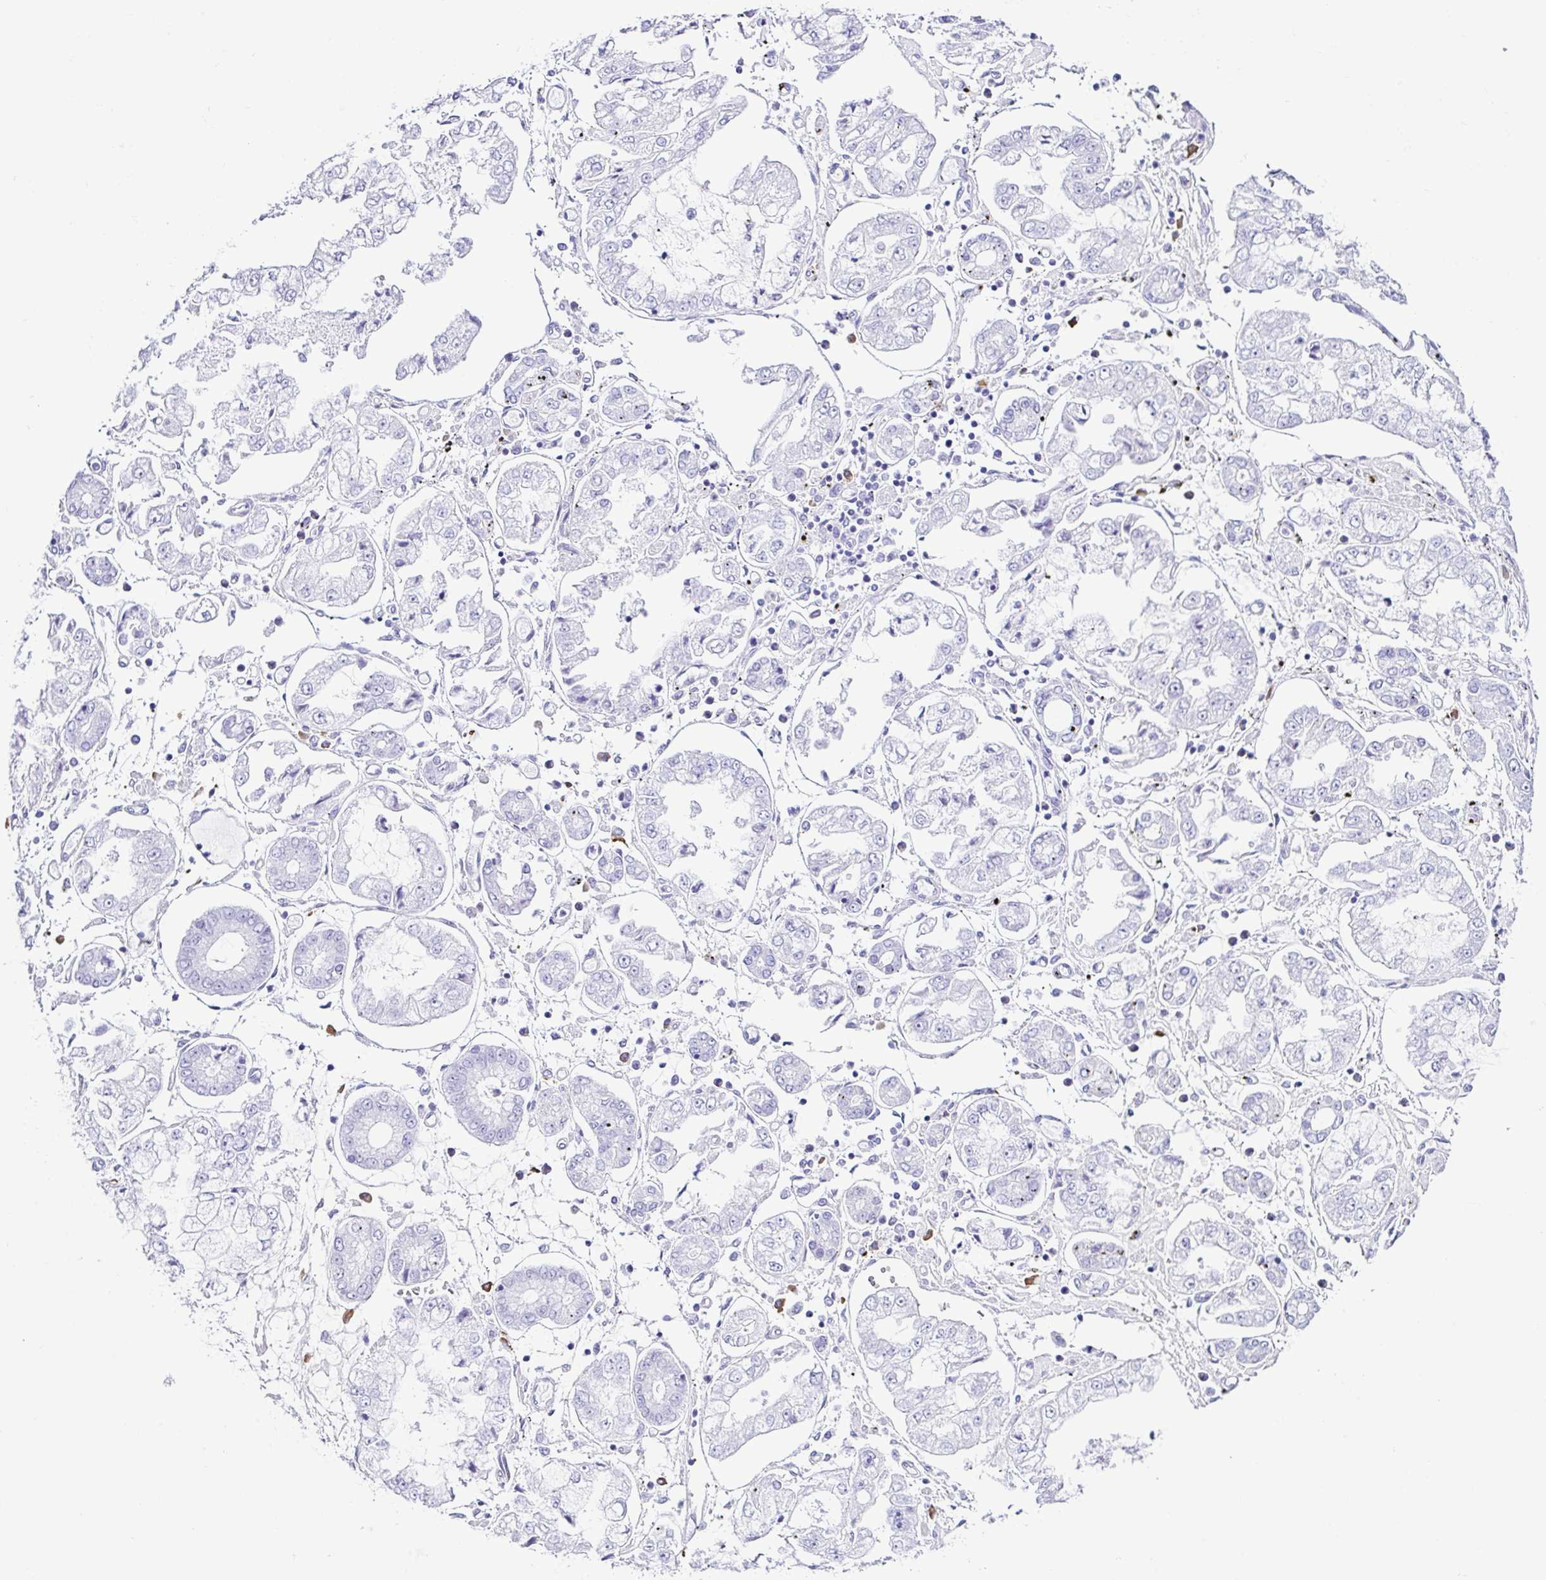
{"staining": {"intensity": "negative", "quantity": "none", "location": "none"}, "tissue": "stomach cancer", "cell_type": "Tumor cells", "image_type": "cancer", "snomed": [{"axis": "morphology", "description": "Adenocarcinoma, NOS"}, {"axis": "topography", "description": "Stomach"}], "caption": "Histopathology image shows no protein staining in tumor cells of adenocarcinoma (stomach) tissue.", "gene": "PIGF", "patient": {"sex": "male", "age": 76}}